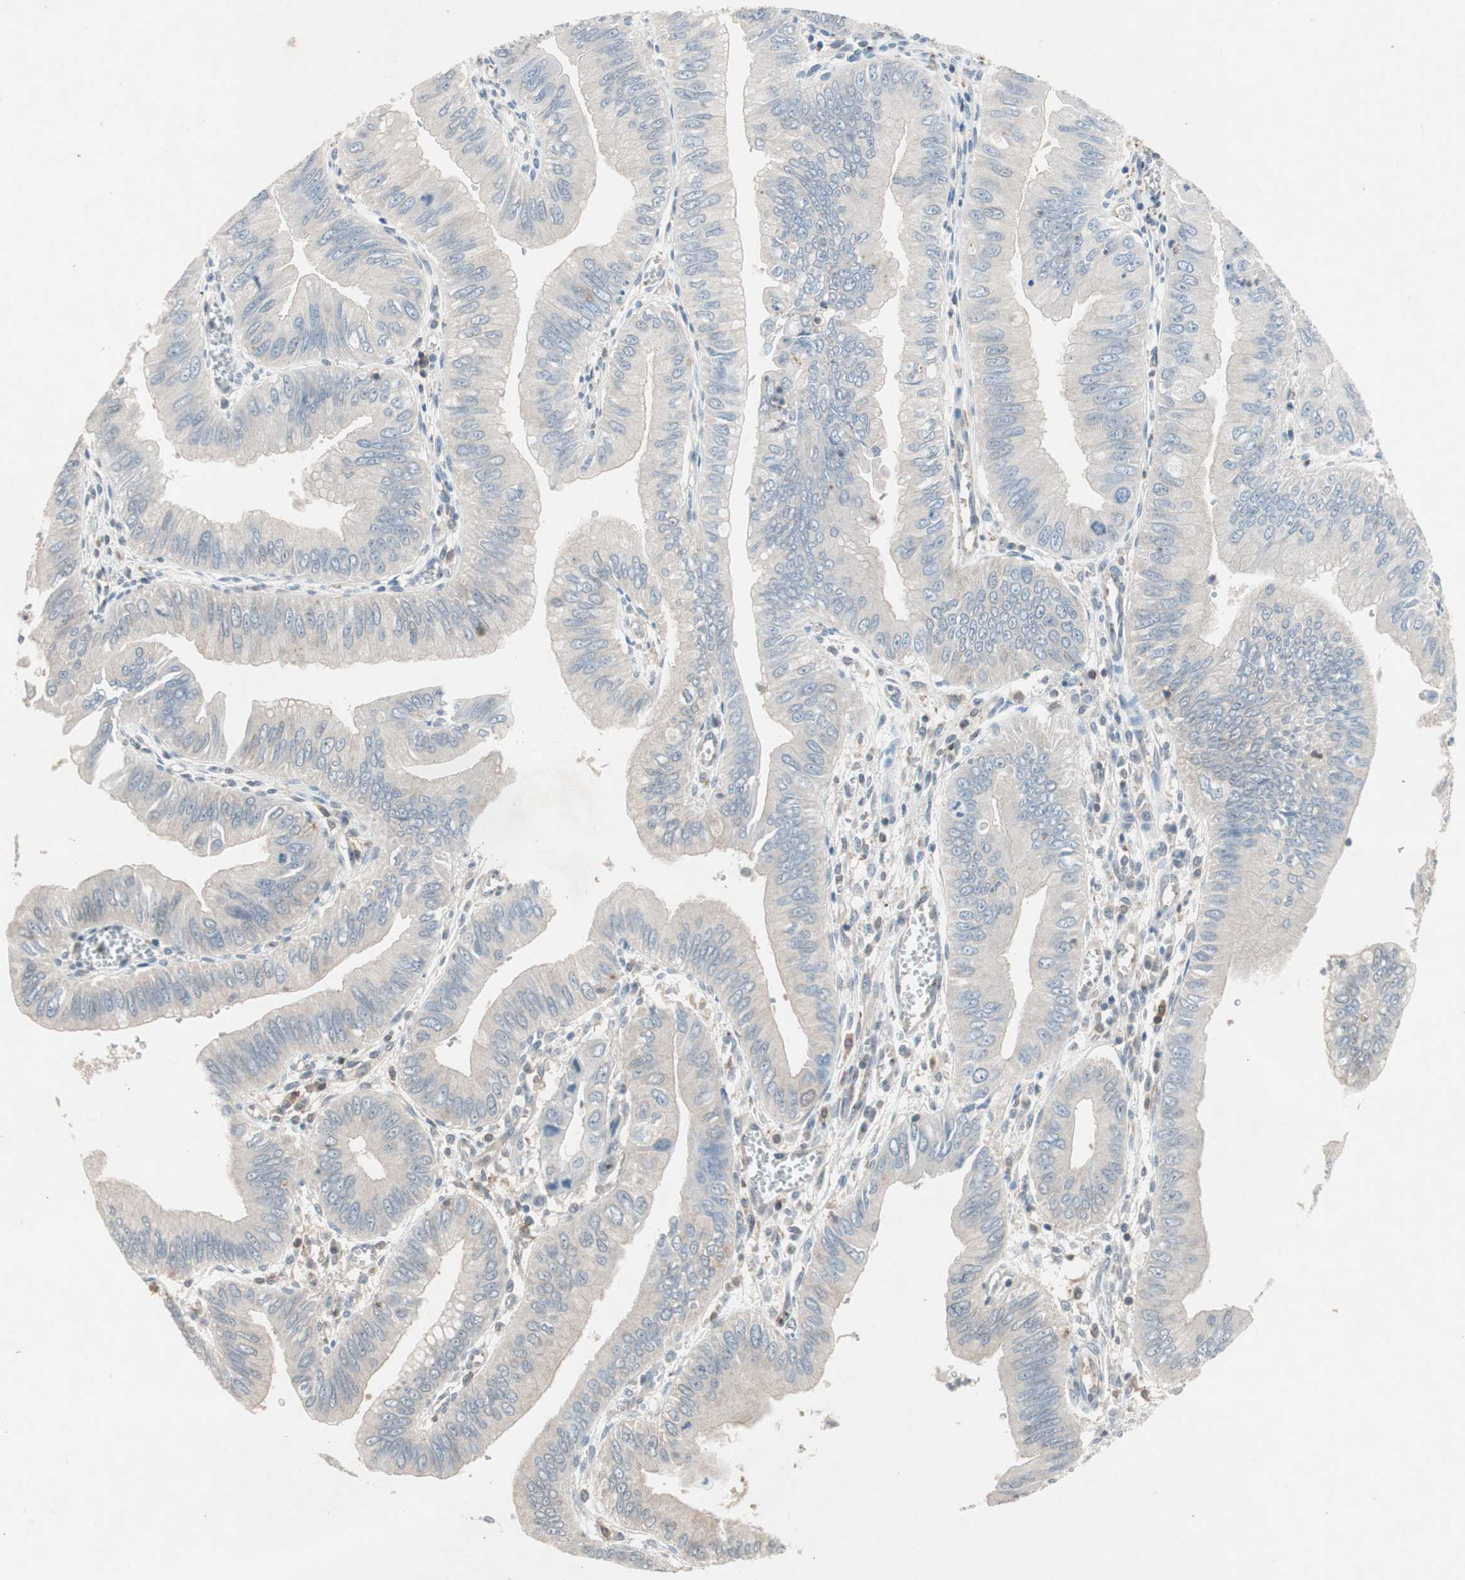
{"staining": {"intensity": "weak", "quantity": ">75%", "location": "cytoplasmic/membranous"}, "tissue": "pancreatic cancer", "cell_type": "Tumor cells", "image_type": "cancer", "snomed": [{"axis": "morphology", "description": "Normal tissue, NOS"}, {"axis": "topography", "description": "Lymph node"}], "caption": "Protein staining of pancreatic cancer tissue reveals weak cytoplasmic/membranous expression in about >75% of tumor cells. The protein is stained brown, and the nuclei are stained in blue (DAB (3,3'-diaminobenzidine) IHC with brightfield microscopy, high magnification).", "gene": "GALT", "patient": {"sex": "male", "age": 50}}